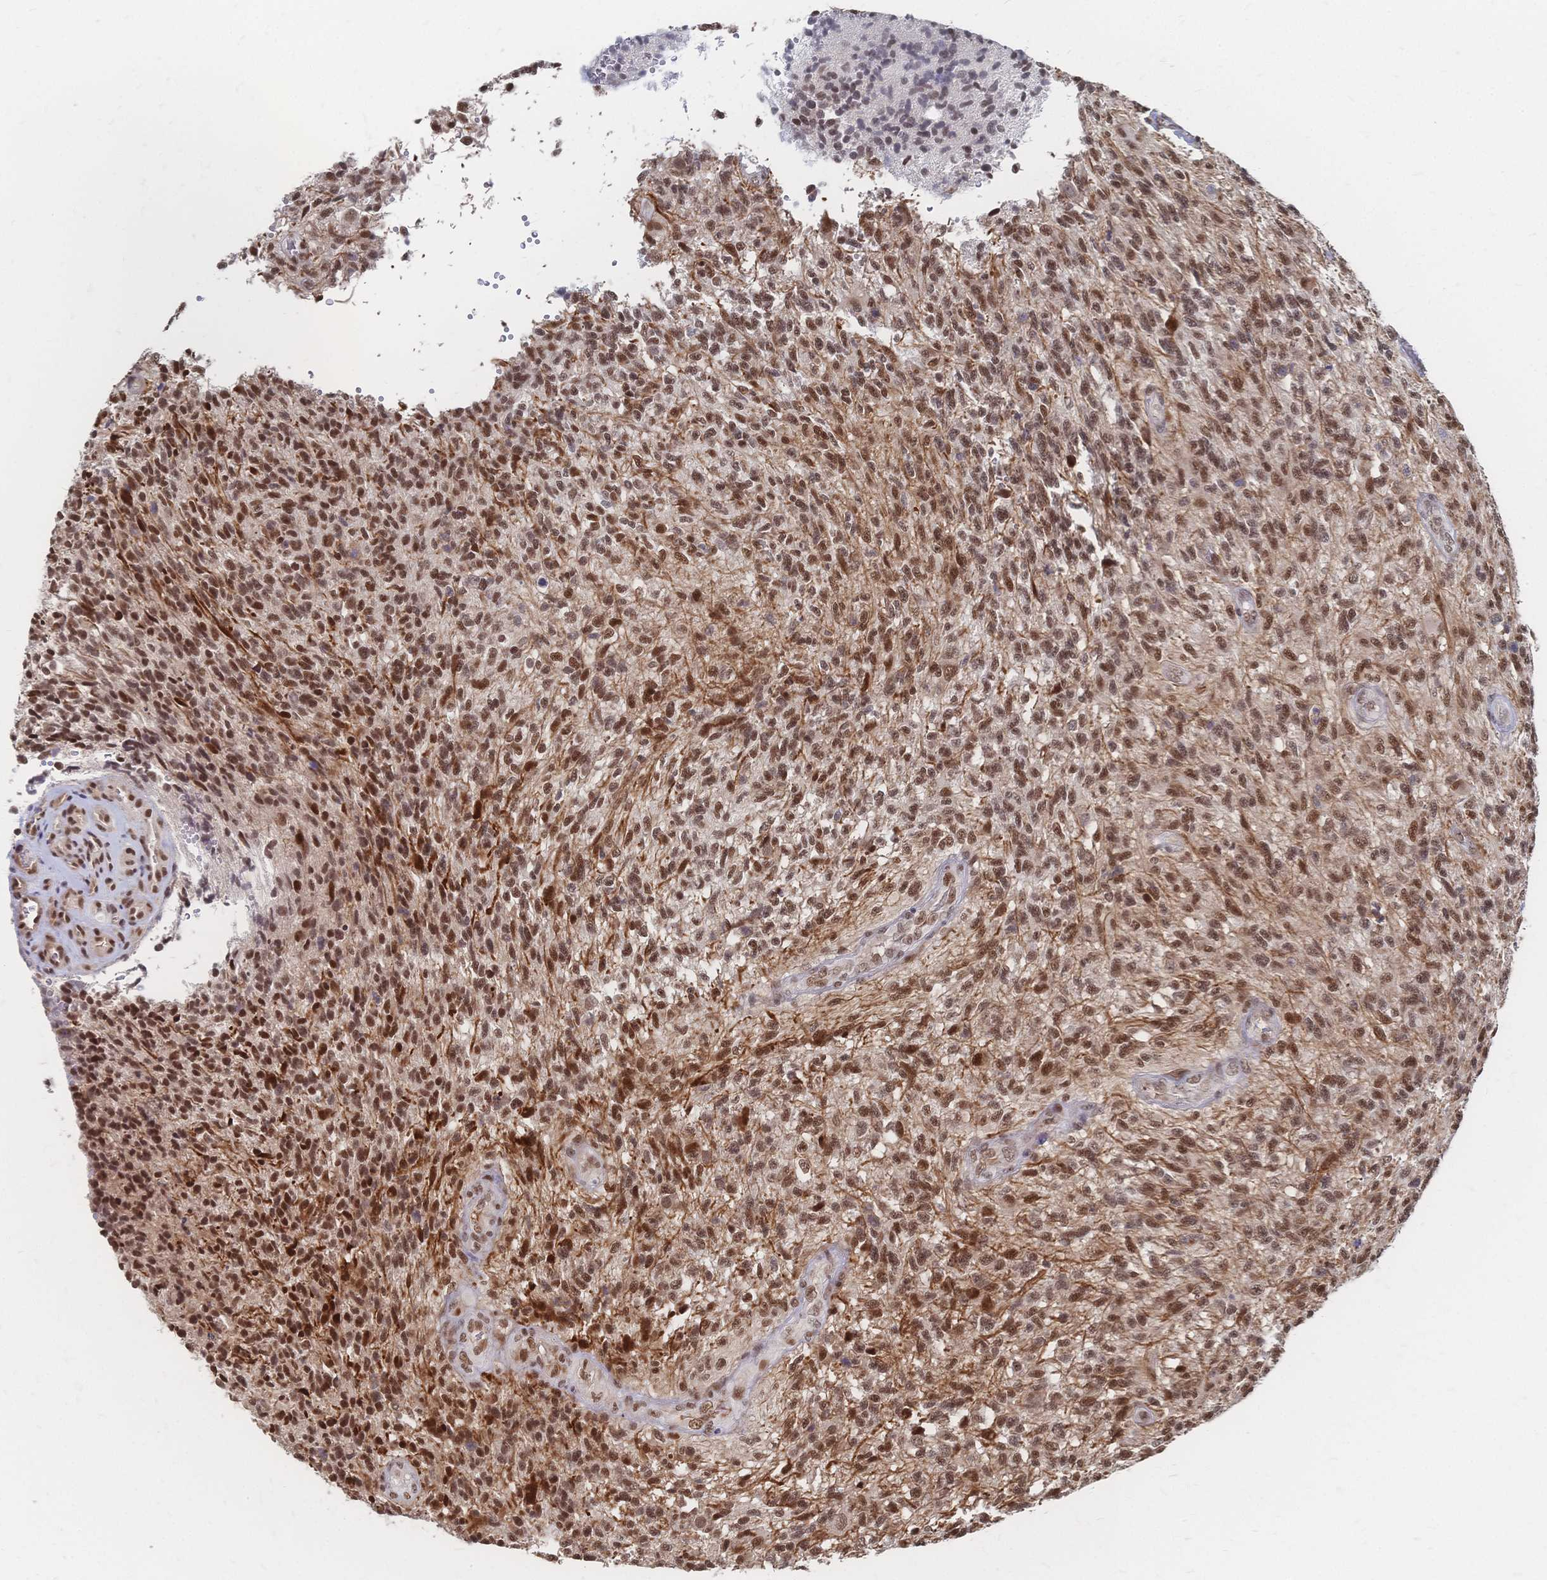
{"staining": {"intensity": "moderate", "quantity": ">75%", "location": "nuclear"}, "tissue": "glioma", "cell_type": "Tumor cells", "image_type": "cancer", "snomed": [{"axis": "morphology", "description": "Glioma, malignant, High grade"}, {"axis": "topography", "description": "Brain"}], "caption": "Human glioma stained with a brown dye reveals moderate nuclear positive staining in about >75% of tumor cells.", "gene": "NELFA", "patient": {"sex": "male", "age": 56}}